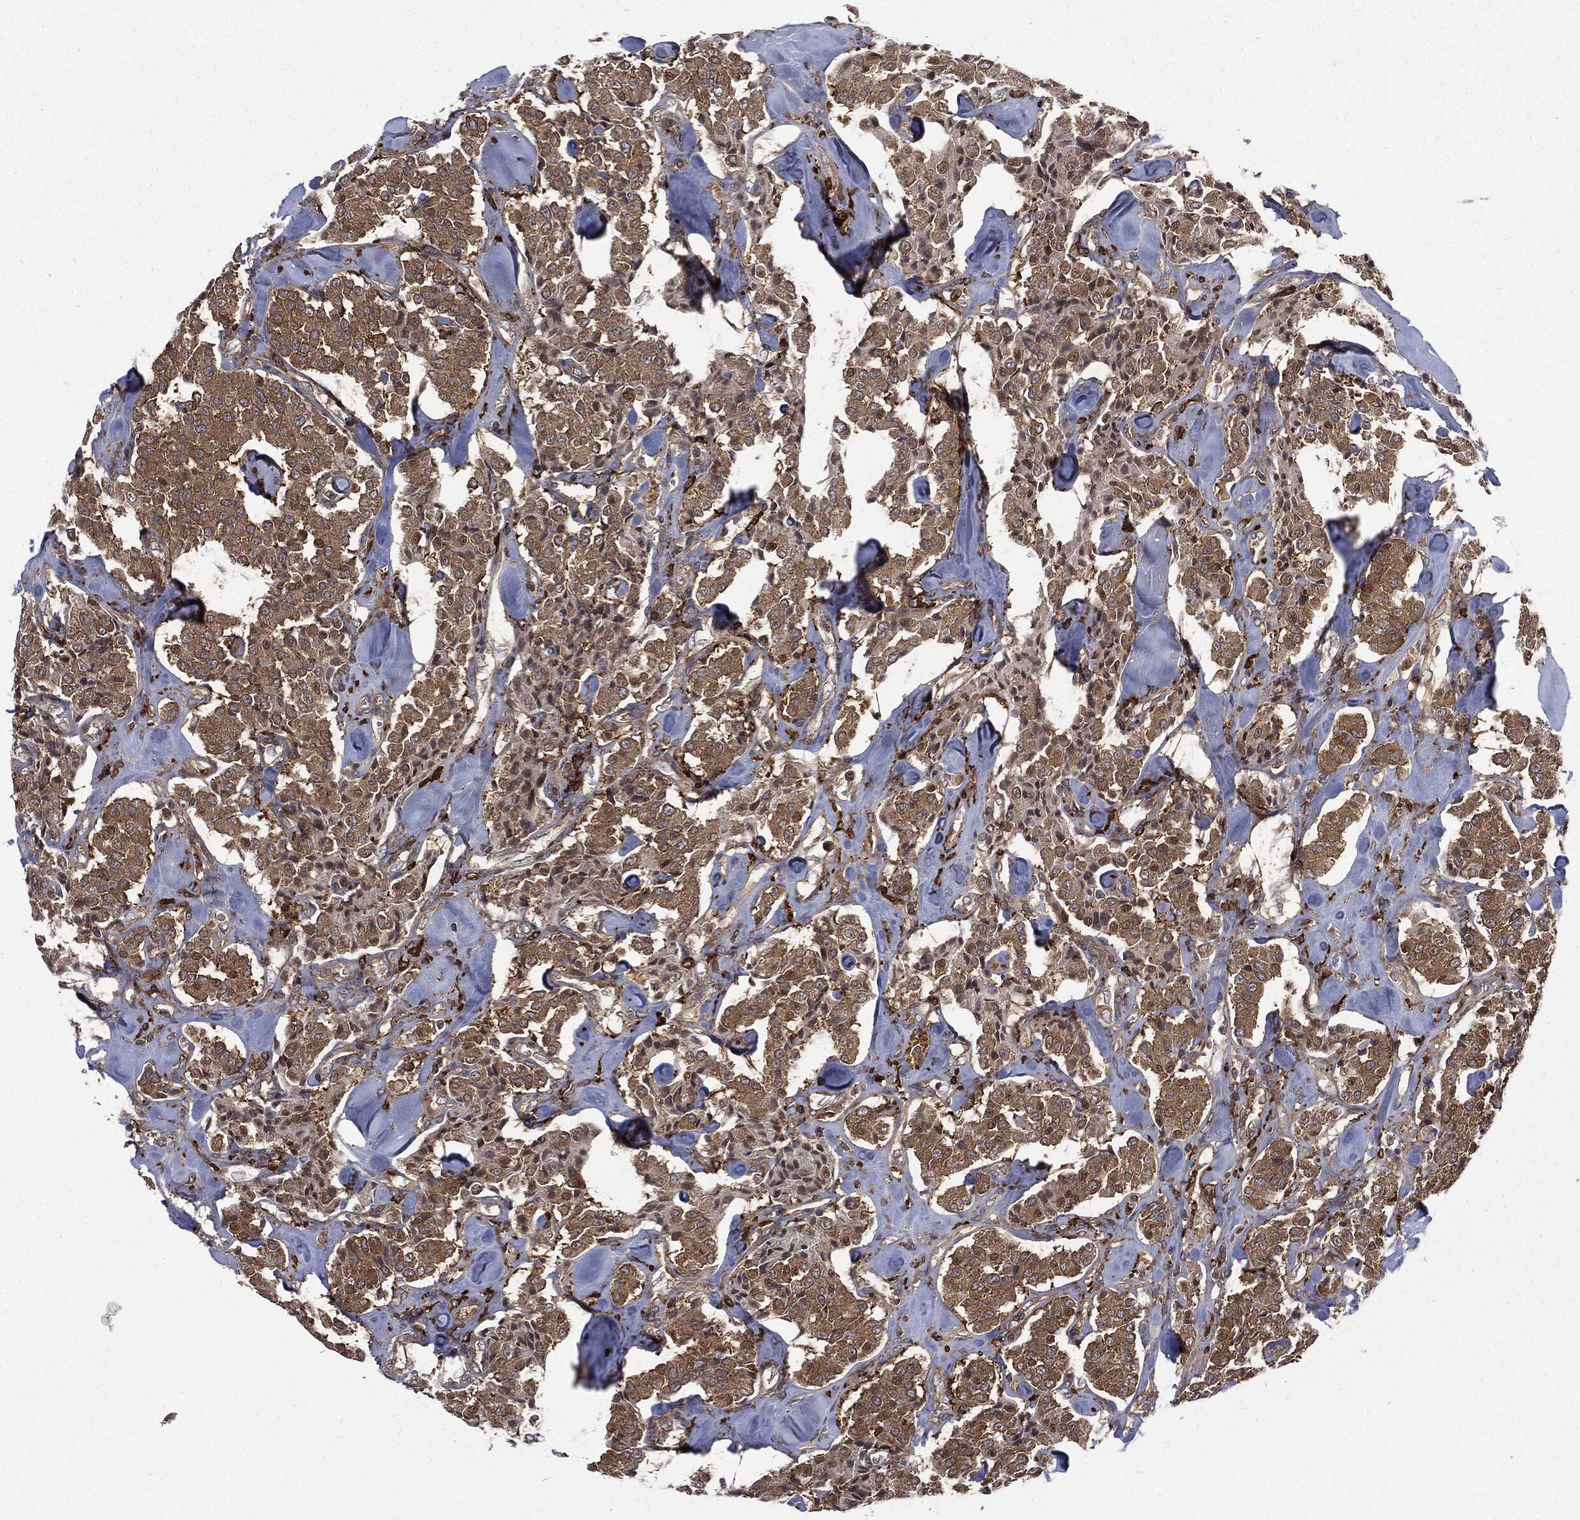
{"staining": {"intensity": "moderate", "quantity": ">75%", "location": "cytoplasmic/membranous"}, "tissue": "carcinoid", "cell_type": "Tumor cells", "image_type": "cancer", "snomed": [{"axis": "morphology", "description": "Carcinoid, malignant, NOS"}, {"axis": "topography", "description": "Pancreas"}], "caption": "Malignant carcinoid stained with a protein marker displays moderate staining in tumor cells.", "gene": "SNX5", "patient": {"sex": "male", "age": 41}}